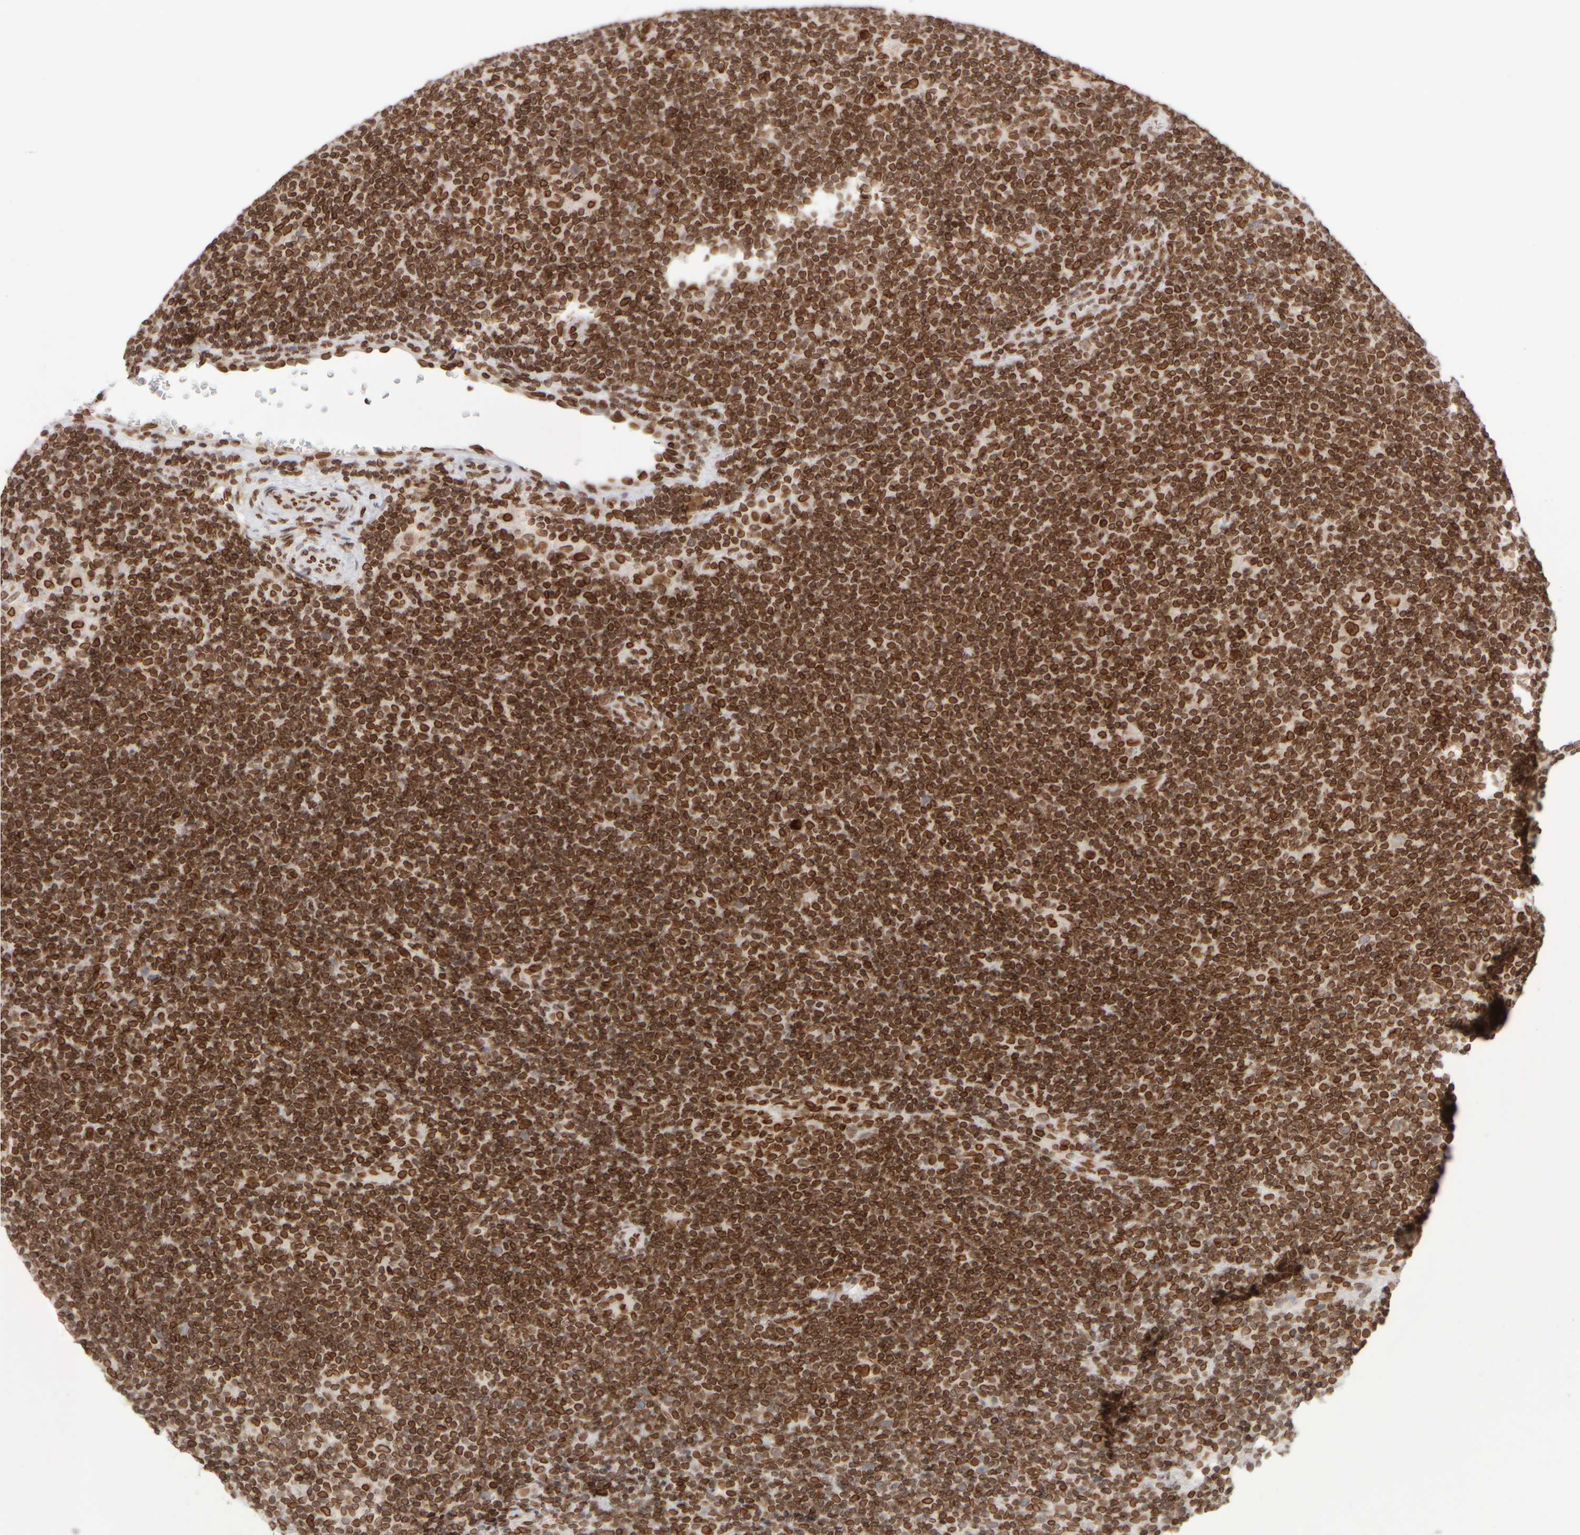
{"staining": {"intensity": "strong", "quantity": ">75%", "location": "cytoplasmic/membranous,nuclear"}, "tissue": "lymphoma", "cell_type": "Tumor cells", "image_type": "cancer", "snomed": [{"axis": "morphology", "description": "Hodgkin's disease, NOS"}, {"axis": "topography", "description": "Lymph node"}], "caption": "Immunohistochemistry micrograph of Hodgkin's disease stained for a protein (brown), which reveals high levels of strong cytoplasmic/membranous and nuclear positivity in about >75% of tumor cells.", "gene": "ZC3HC1", "patient": {"sex": "female", "age": 57}}